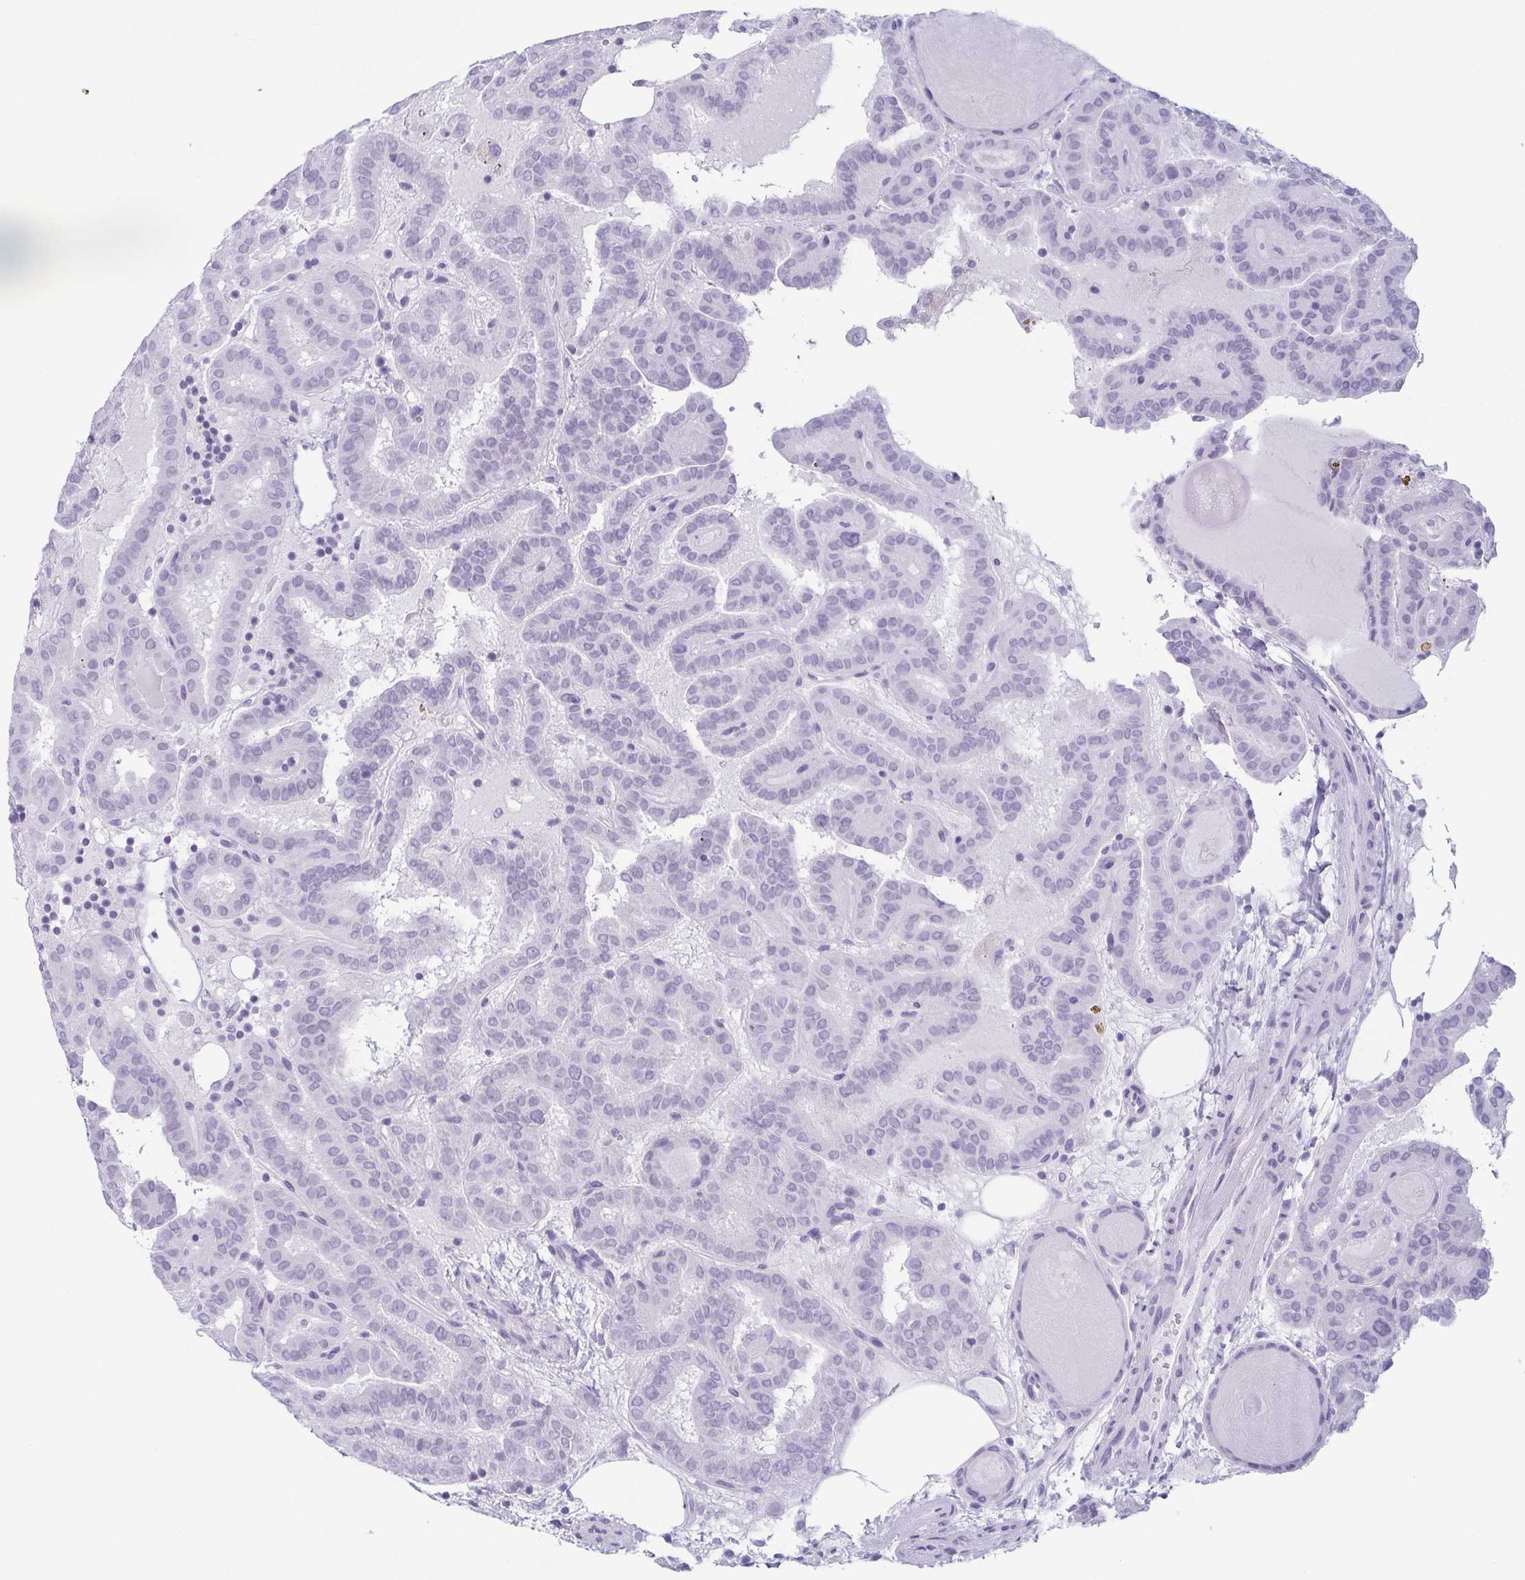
{"staining": {"intensity": "negative", "quantity": "none", "location": "none"}, "tissue": "thyroid cancer", "cell_type": "Tumor cells", "image_type": "cancer", "snomed": [{"axis": "morphology", "description": "Papillary adenocarcinoma, NOS"}, {"axis": "topography", "description": "Thyroid gland"}], "caption": "Human thyroid cancer (papillary adenocarcinoma) stained for a protein using IHC demonstrates no staining in tumor cells.", "gene": "KRT78", "patient": {"sex": "female", "age": 46}}